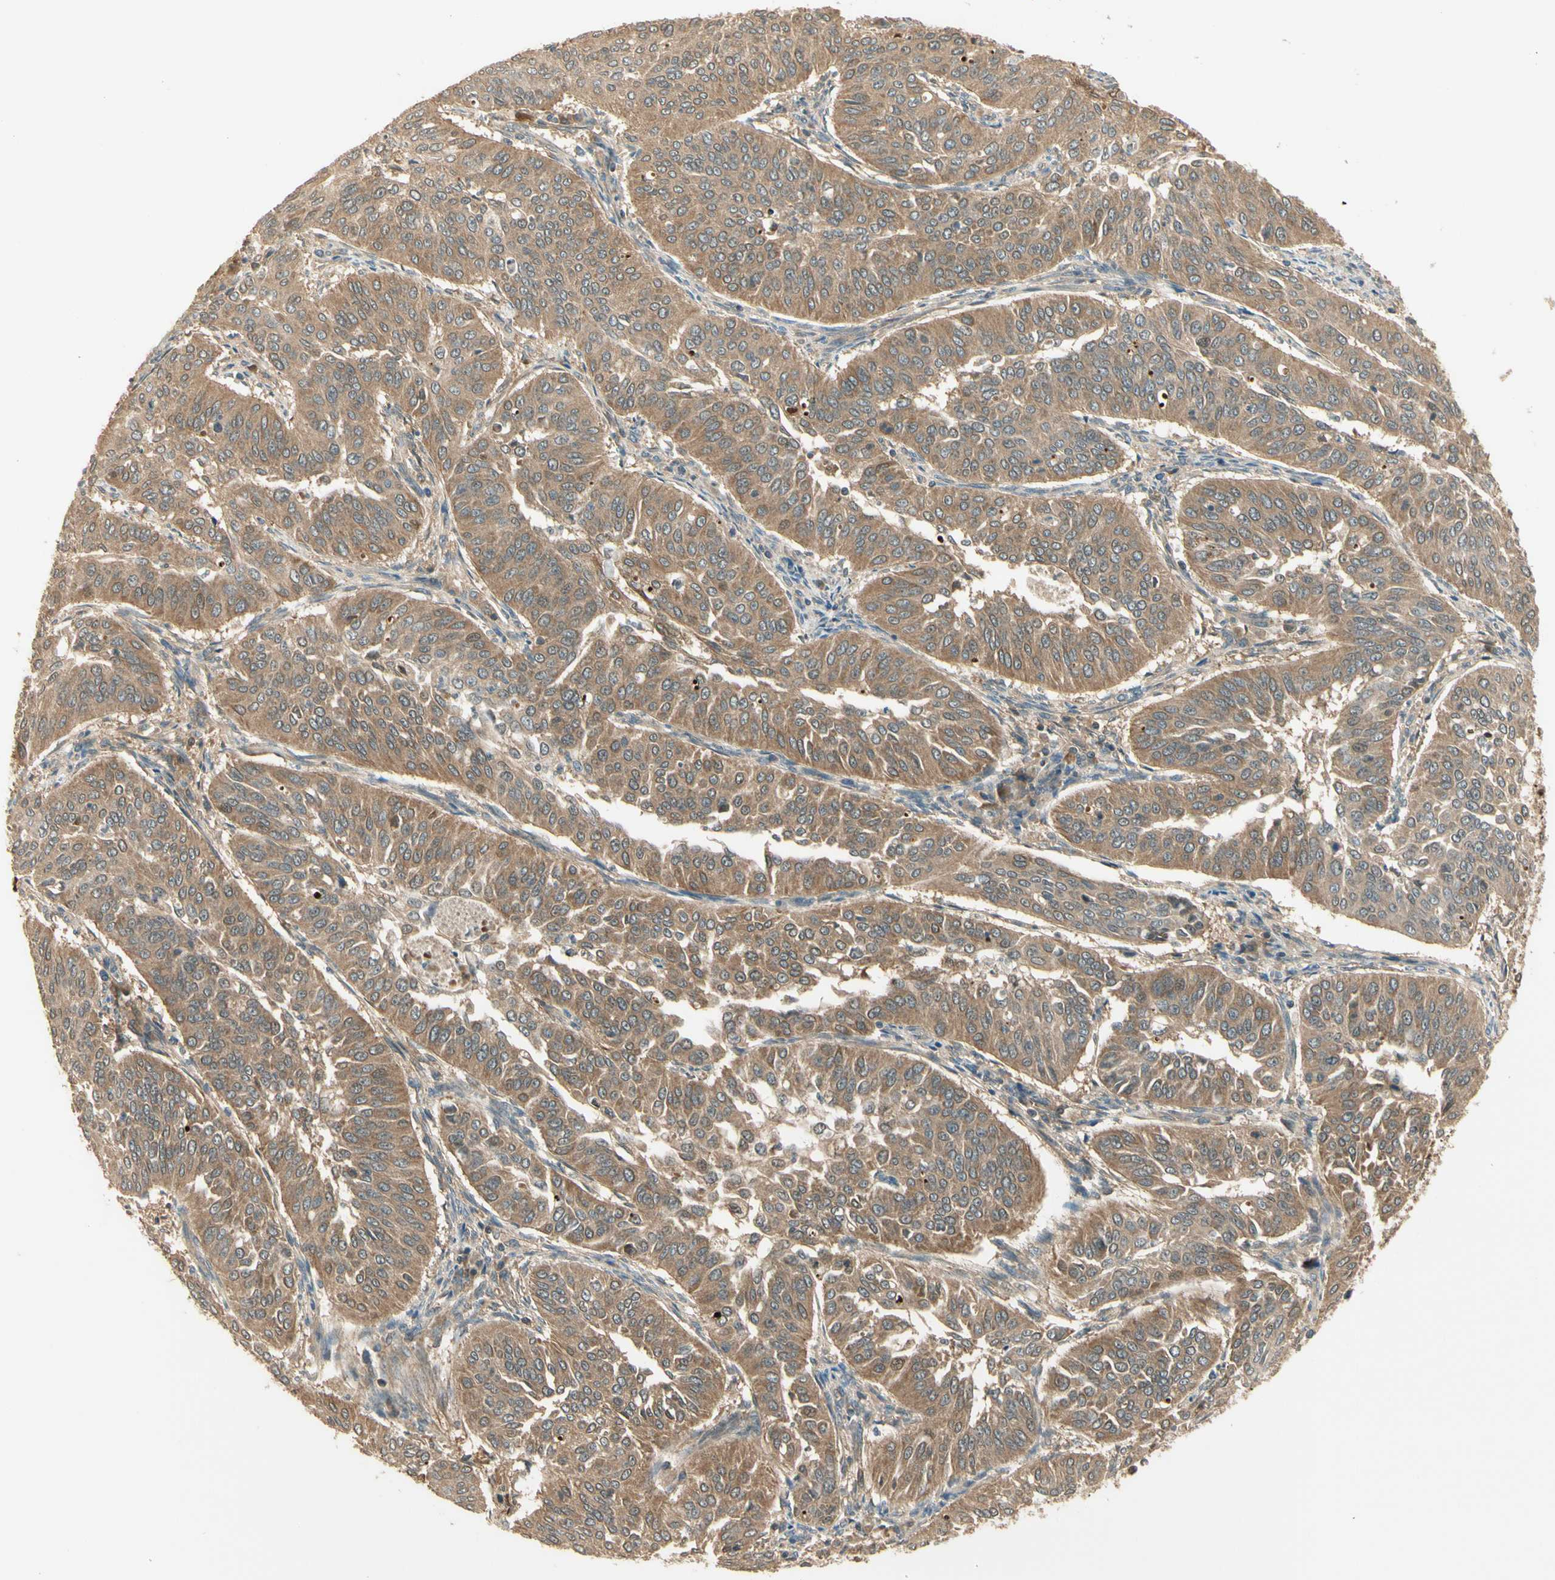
{"staining": {"intensity": "moderate", "quantity": ">75%", "location": "cytoplasmic/membranous"}, "tissue": "cervical cancer", "cell_type": "Tumor cells", "image_type": "cancer", "snomed": [{"axis": "morphology", "description": "Normal tissue, NOS"}, {"axis": "morphology", "description": "Squamous cell carcinoma, NOS"}, {"axis": "topography", "description": "Cervix"}], "caption": "Squamous cell carcinoma (cervical) stained with DAB (3,3'-diaminobenzidine) immunohistochemistry (IHC) shows medium levels of moderate cytoplasmic/membranous positivity in about >75% of tumor cells.", "gene": "PFDN5", "patient": {"sex": "female", "age": 39}}